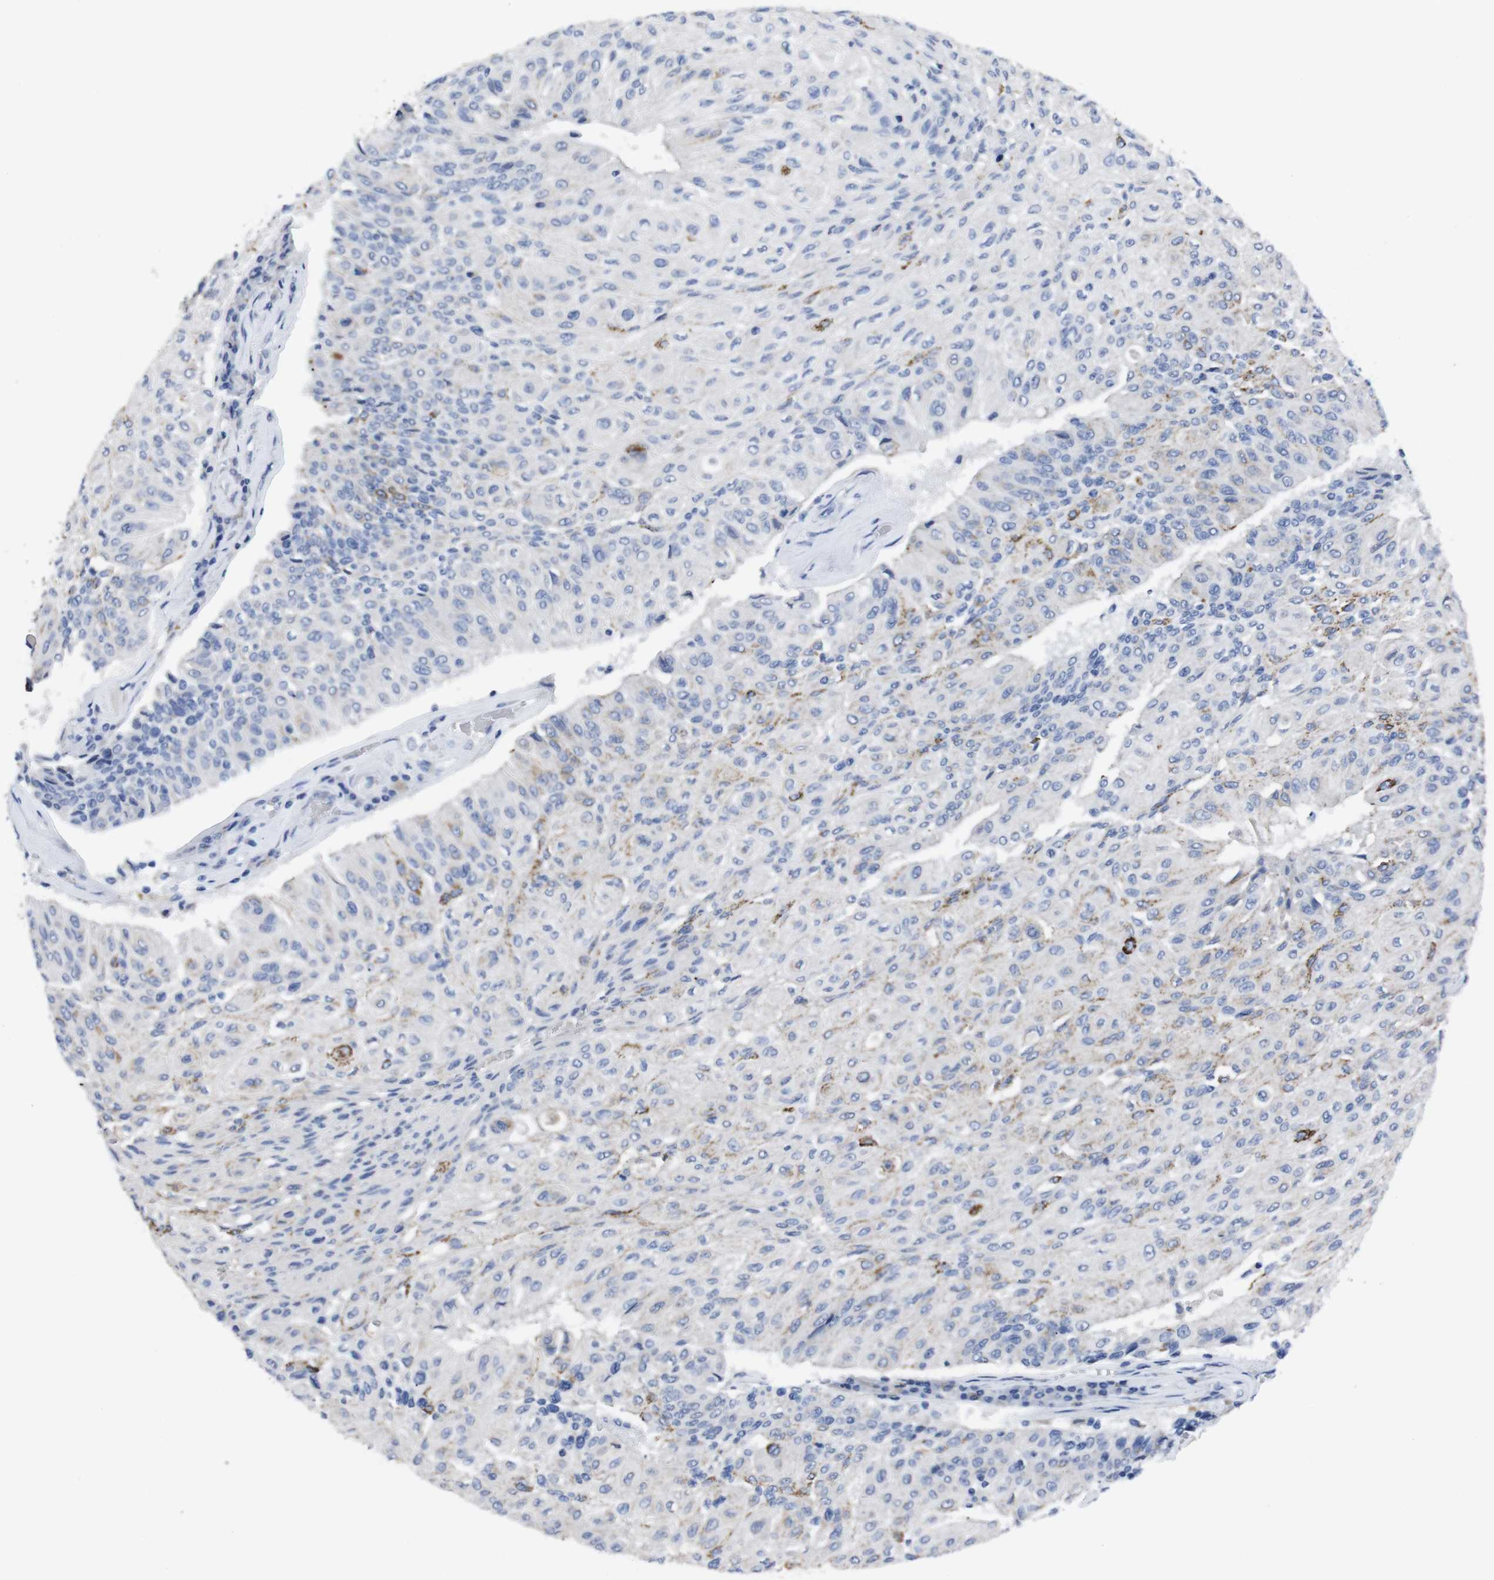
{"staining": {"intensity": "strong", "quantity": "<25%", "location": "cytoplasmic/membranous"}, "tissue": "urothelial cancer", "cell_type": "Tumor cells", "image_type": "cancer", "snomed": [{"axis": "morphology", "description": "Urothelial carcinoma, High grade"}, {"axis": "topography", "description": "Urinary bladder"}], "caption": "Immunohistochemical staining of urothelial cancer shows strong cytoplasmic/membranous protein staining in about <25% of tumor cells.", "gene": "GJB2", "patient": {"sex": "male", "age": 66}}